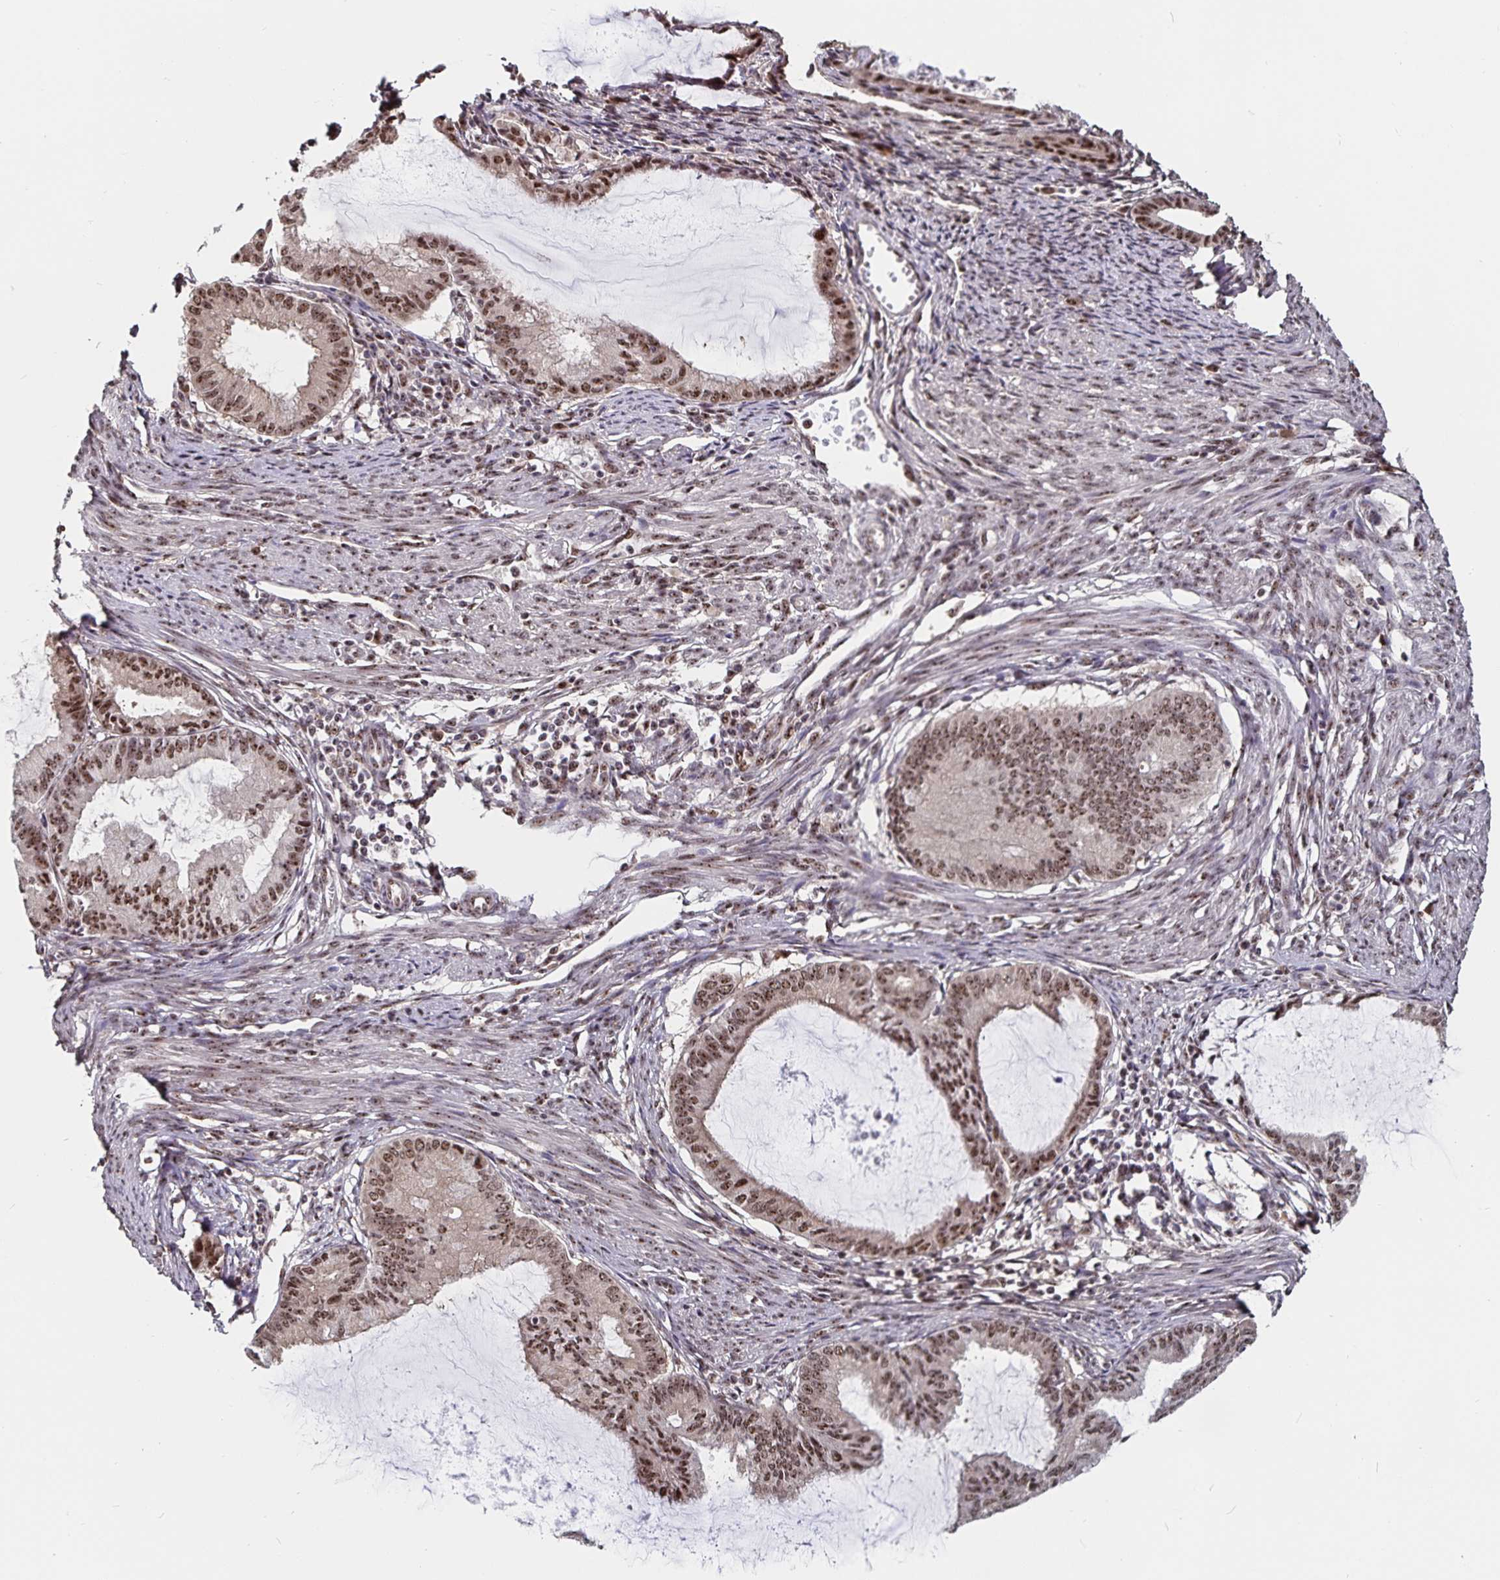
{"staining": {"intensity": "moderate", "quantity": ">75%", "location": "nuclear"}, "tissue": "endometrial cancer", "cell_type": "Tumor cells", "image_type": "cancer", "snomed": [{"axis": "morphology", "description": "Adenocarcinoma, NOS"}, {"axis": "topography", "description": "Endometrium"}], "caption": "Moderate nuclear protein staining is identified in approximately >75% of tumor cells in endometrial adenocarcinoma.", "gene": "LAS1L", "patient": {"sex": "female", "age": 86}}